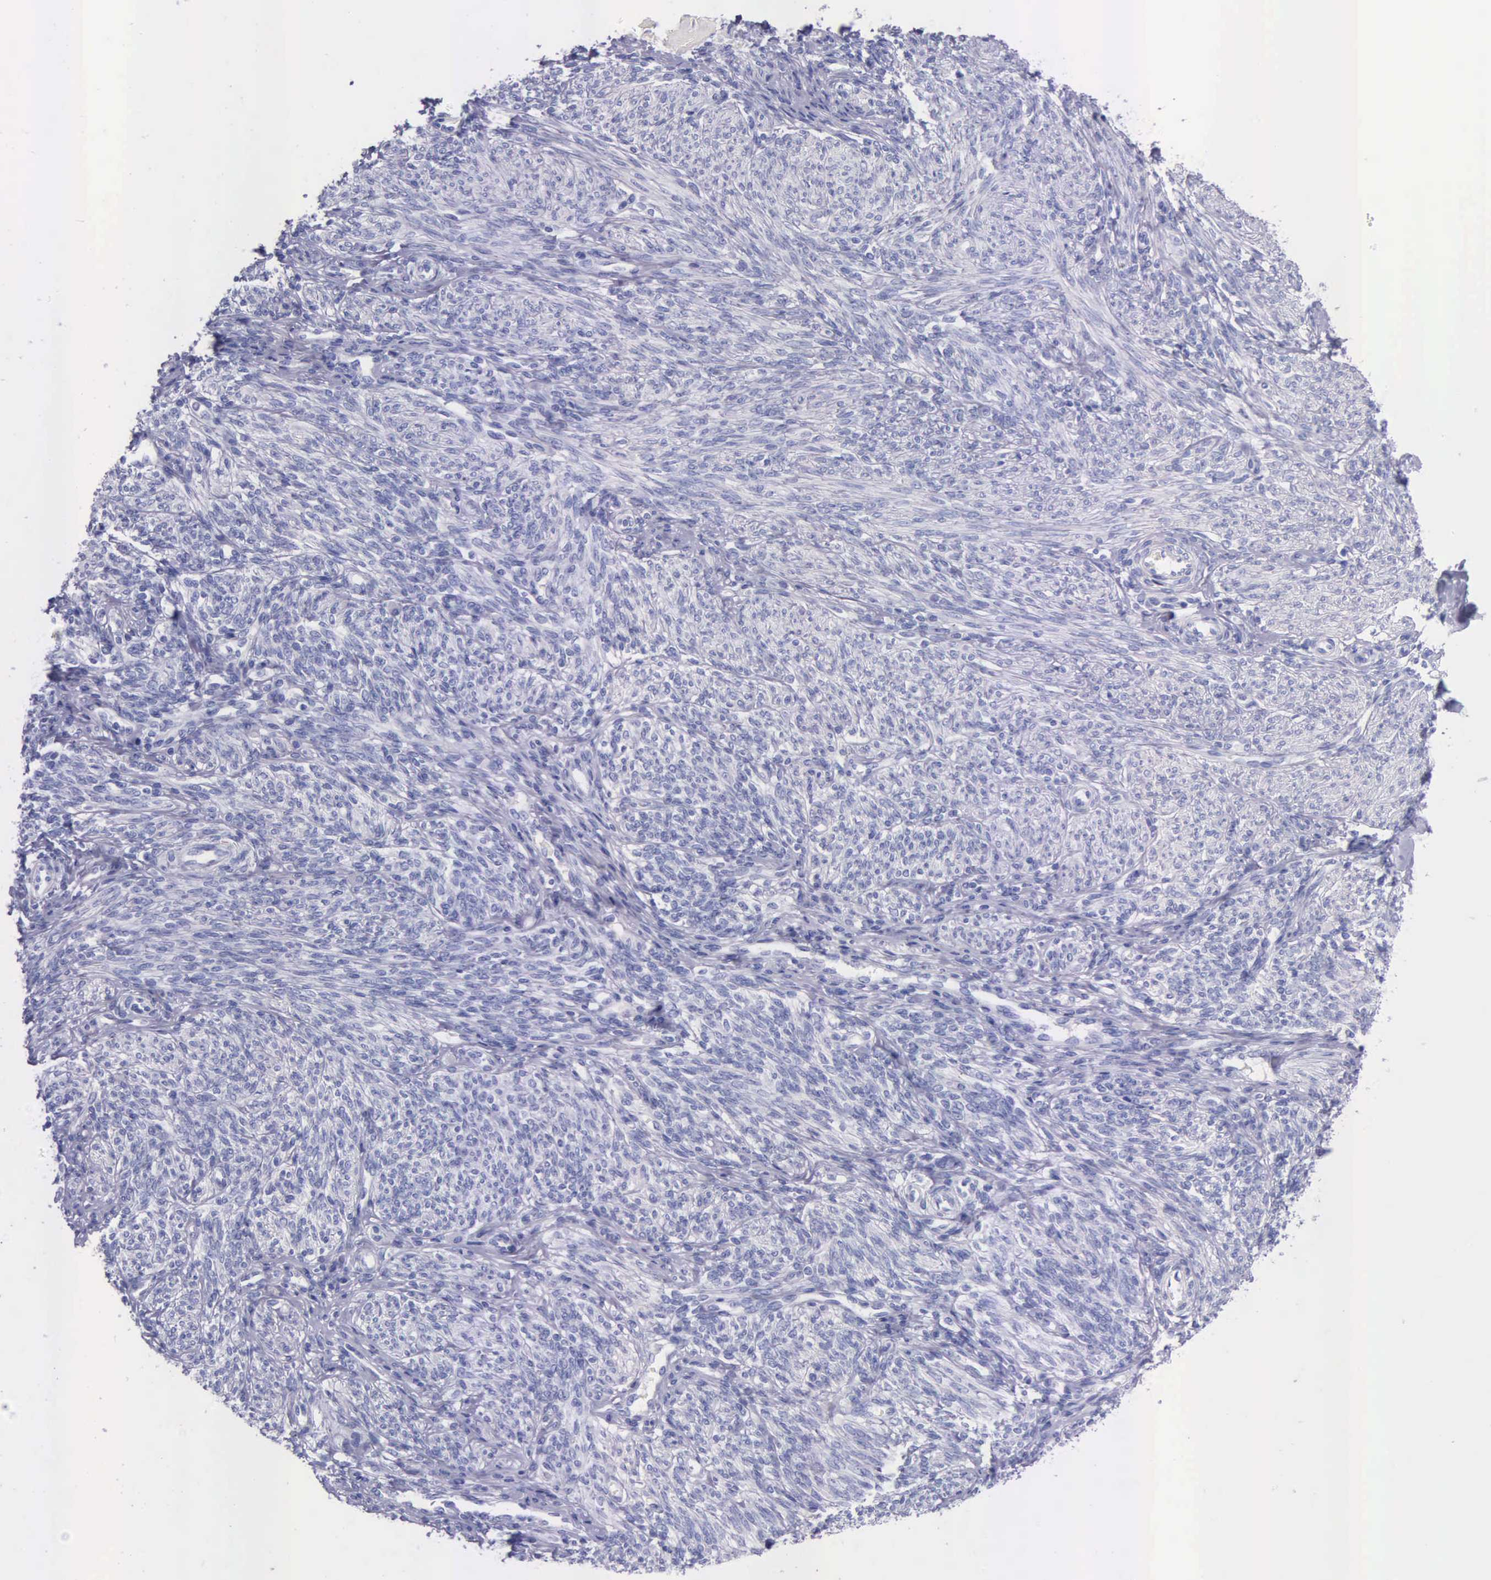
{"staining": {"intensity": "negative", "quantity": "none", "location": "none"}, "tissue": "endometrium", "cell_type": "Cells in endometrial stroma", "image_type": "normal", "snomed": [{"axis": "morphology", "description": "Normal tissue, NOS"}, {"axis": "topography", "description": "Endometrium"}], "caption": "The photomicrograph reveals no staining of cells in endometrial stroma in normal endometrium.", "gene": "KLK2", "patient": {"sex": "female", "age": 82}}